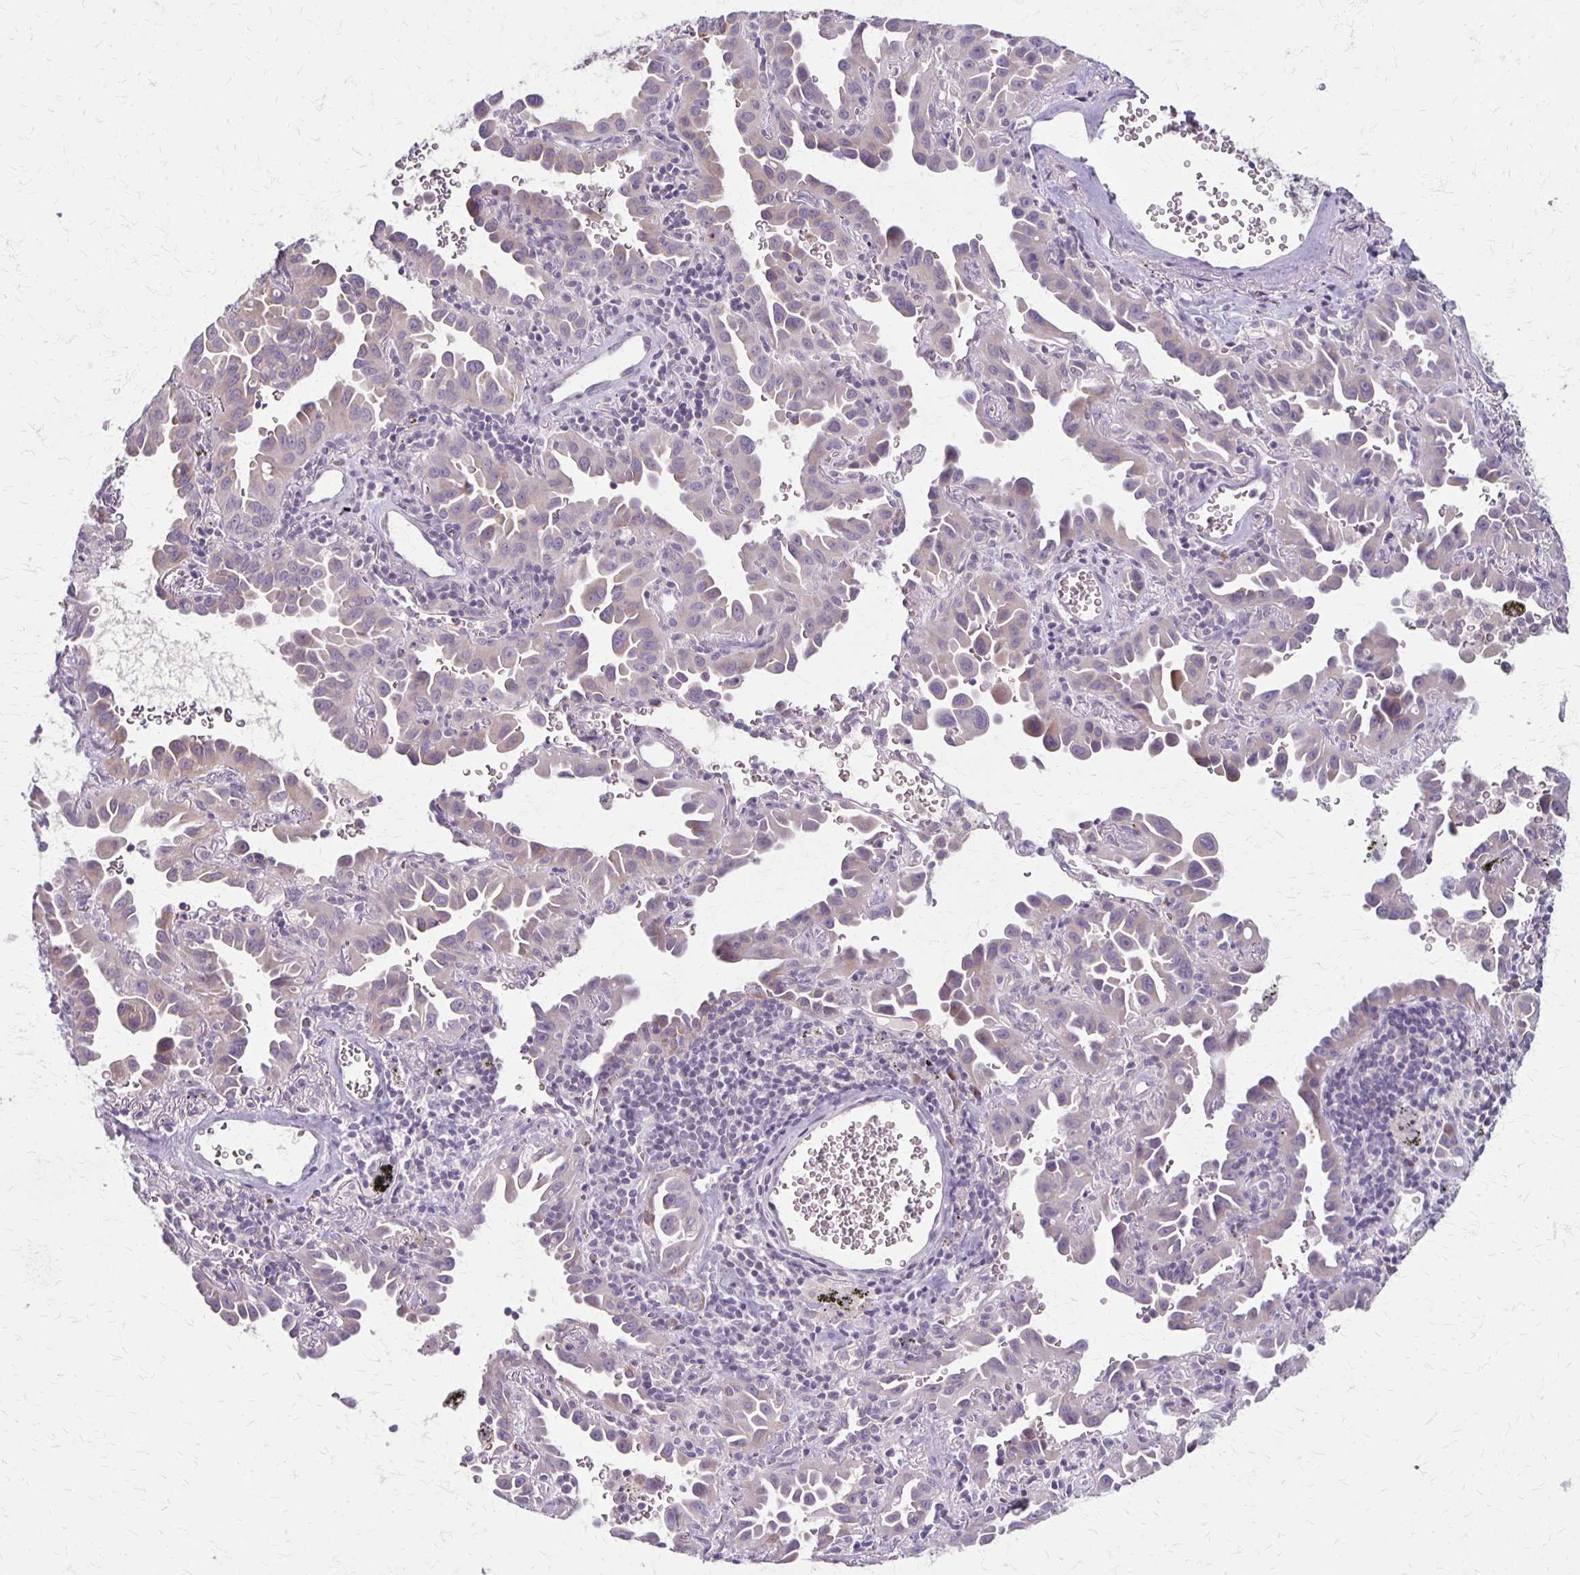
{"staining": {"intensity": "negative", "quantity": "none", "location": "none"}, "tissue": "lung cancer", "cell_type": "Tumor cells", "image_type": "cancer", "snomed": [{"axis": "morphology", "description": "Adenocarcinoma, NOS"}, {"axis": "topography", "description": "Lung"}], "caption": "A high-resolution photomicrograph shows immunohistochemistry (IHC) staining of lung cancer, which displays no significant expression in tumor cells.", "gene": "SLC35E2B", "patient": {"sex": "male", "age": 68}}